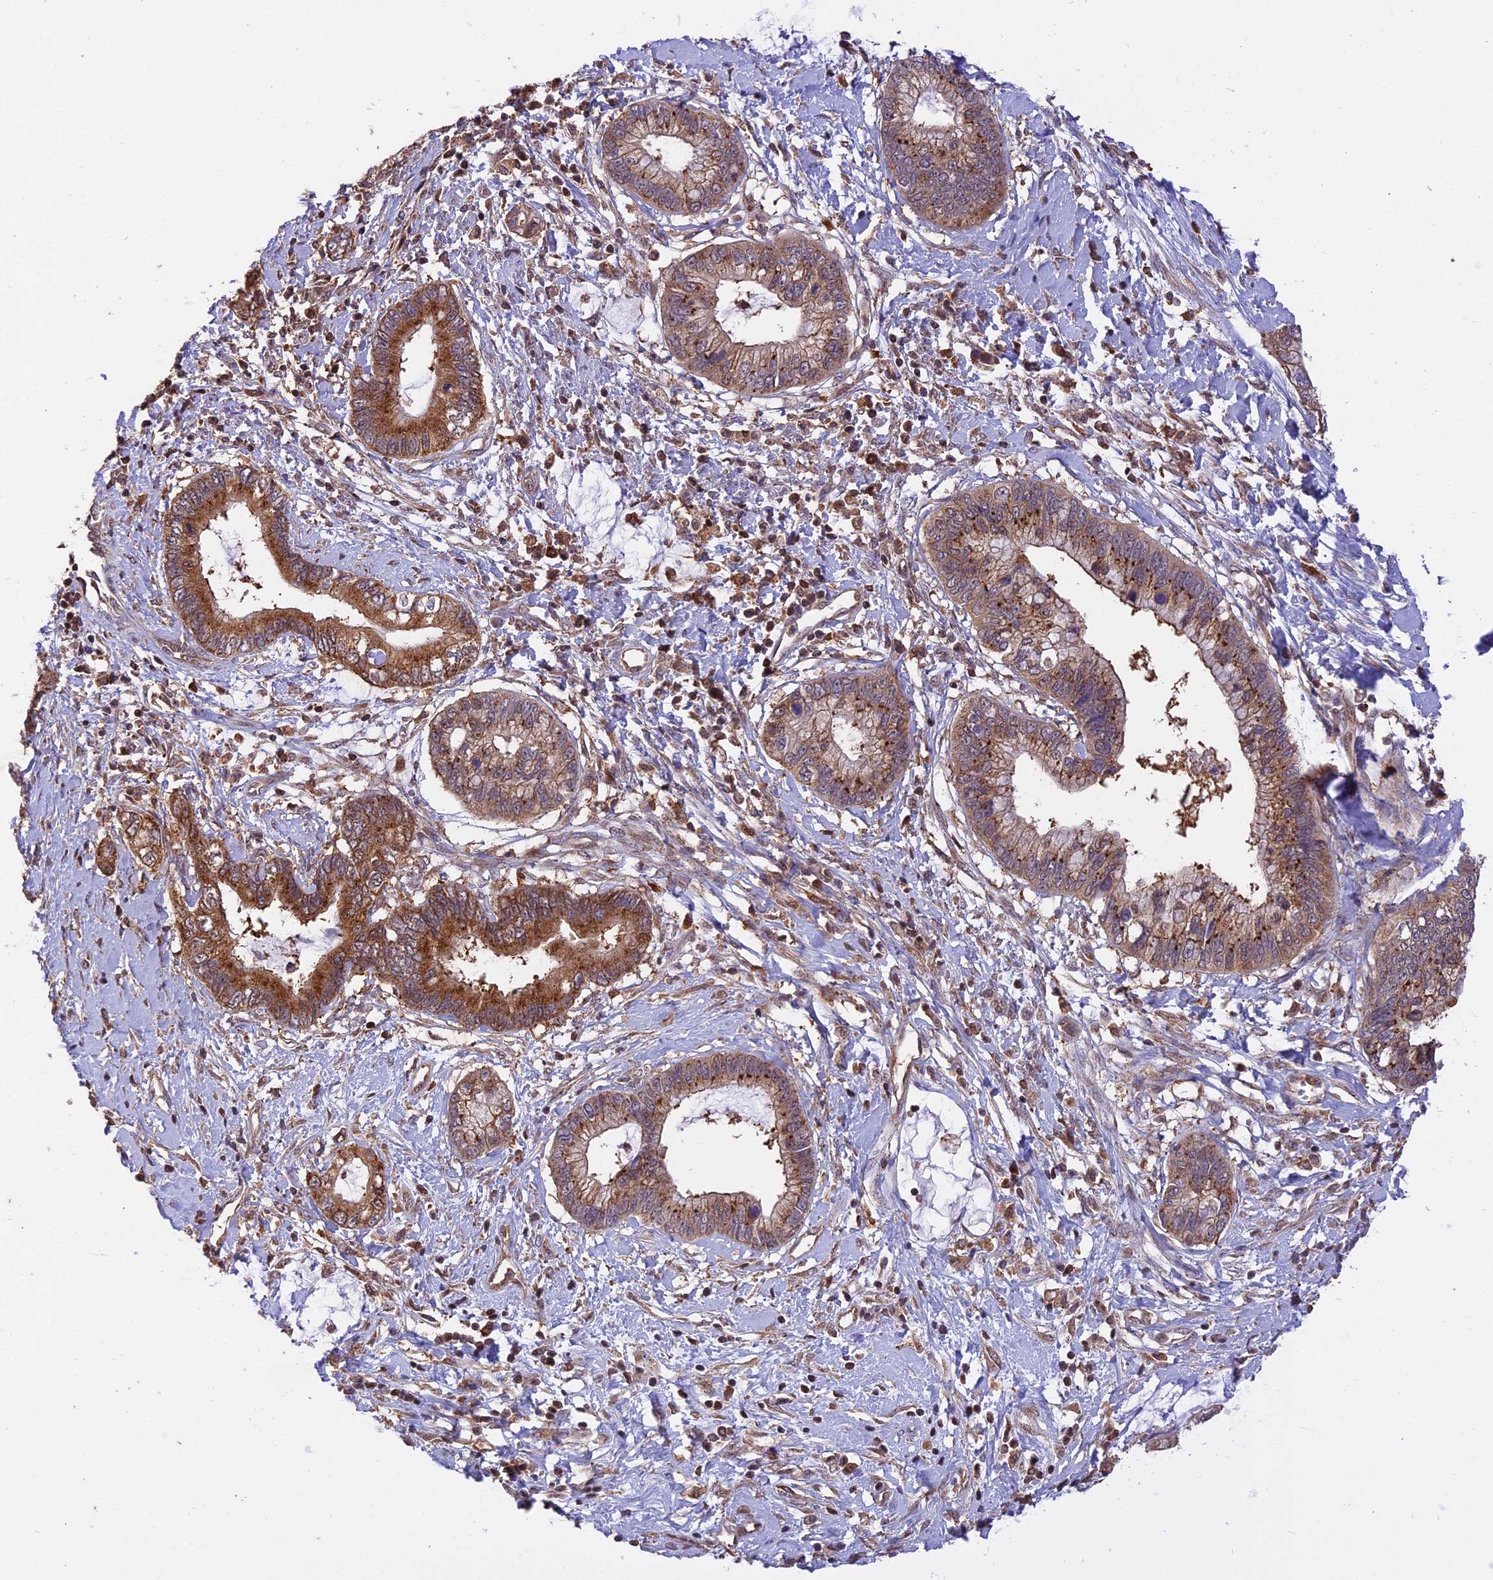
{"staining": {"intensity": "moderate", "quantity": ">75%", "location": "cytoplasmic/membranous"}, "tissue": "cervical cancer", "cell_type": "Tumor cells", "image_type": "cancer", "snomed": [{"axis": "morphology", "description": "Adenocarcinoma, NOS"}, {"axis": "topography", "description": "Cervix"}], "caption": "Brown immunohistochemical staining in human cervical cancer (adenocarcinoma) displays moderate cytoplasmic/membranous positivity in about >75% of tumor cells. The staining was performed using DAB to visualize the protein expression in brown, while the nuclei were stained in blue with hematoxylin (Magnification: 20x).", "gene": "PEX3", "patient": {"sex": "female", "age": 44}}